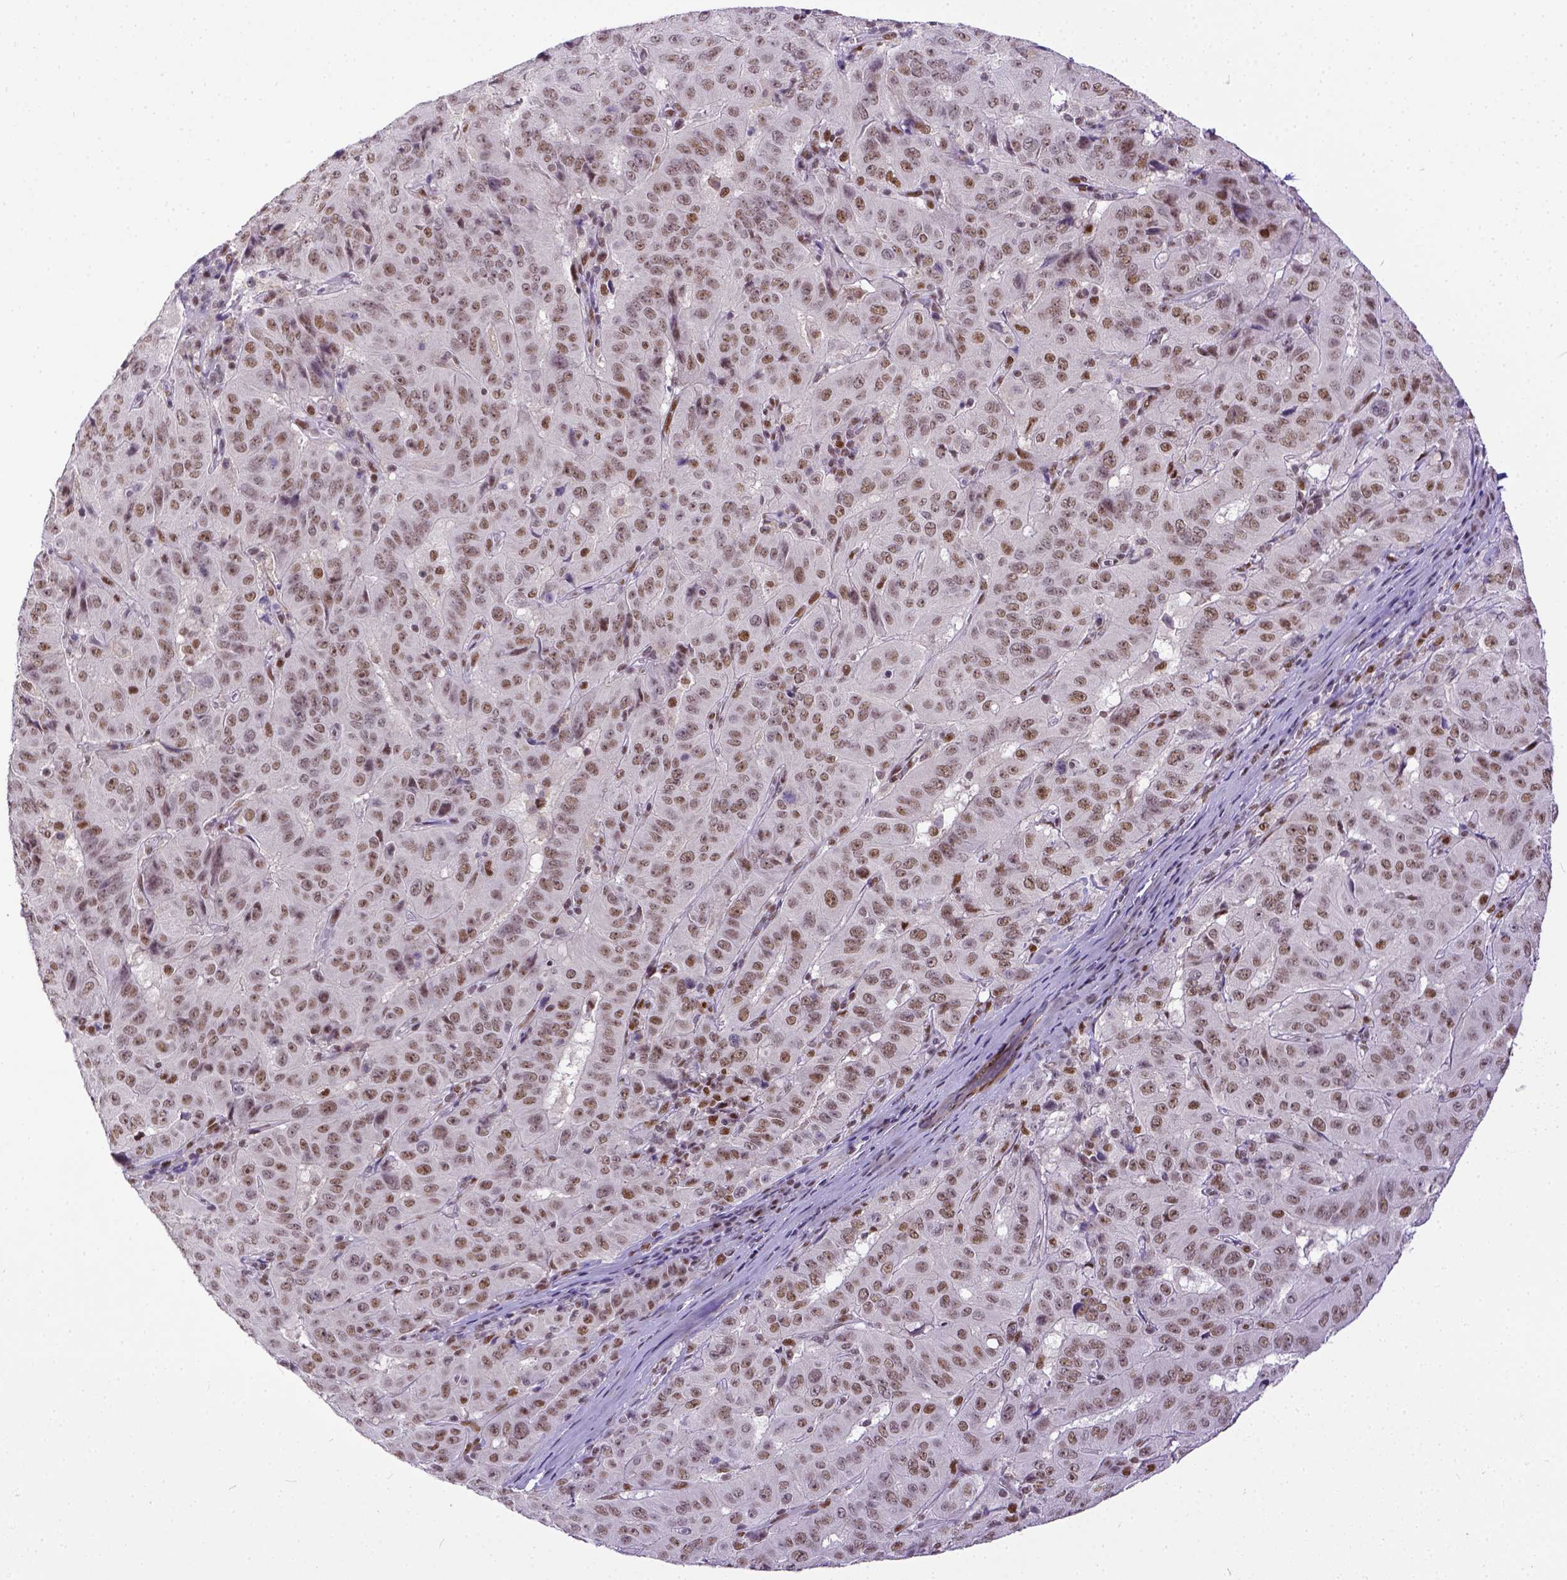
{"staining": {"intensity": "moderate", "quantity": ">75%", "location": "nuclear"}, "tissue": "pancreatic cancer", "cell_type": "Tumor cells", "image_type": "cancer", "snomed": [{"axis": "morphology", "description": "Adenocarcinoma, NOS"}, {"axis": "topography", "description": "Pancreas"}], "caption": "This is a micrograph of immunohistochemistry staining of pancreatic adenocarcinoma, which shows moderate positivity in the nuclear of tumor cells.", "gene": "ERCC1", "patient": {"sex": "male", "age": 63}}